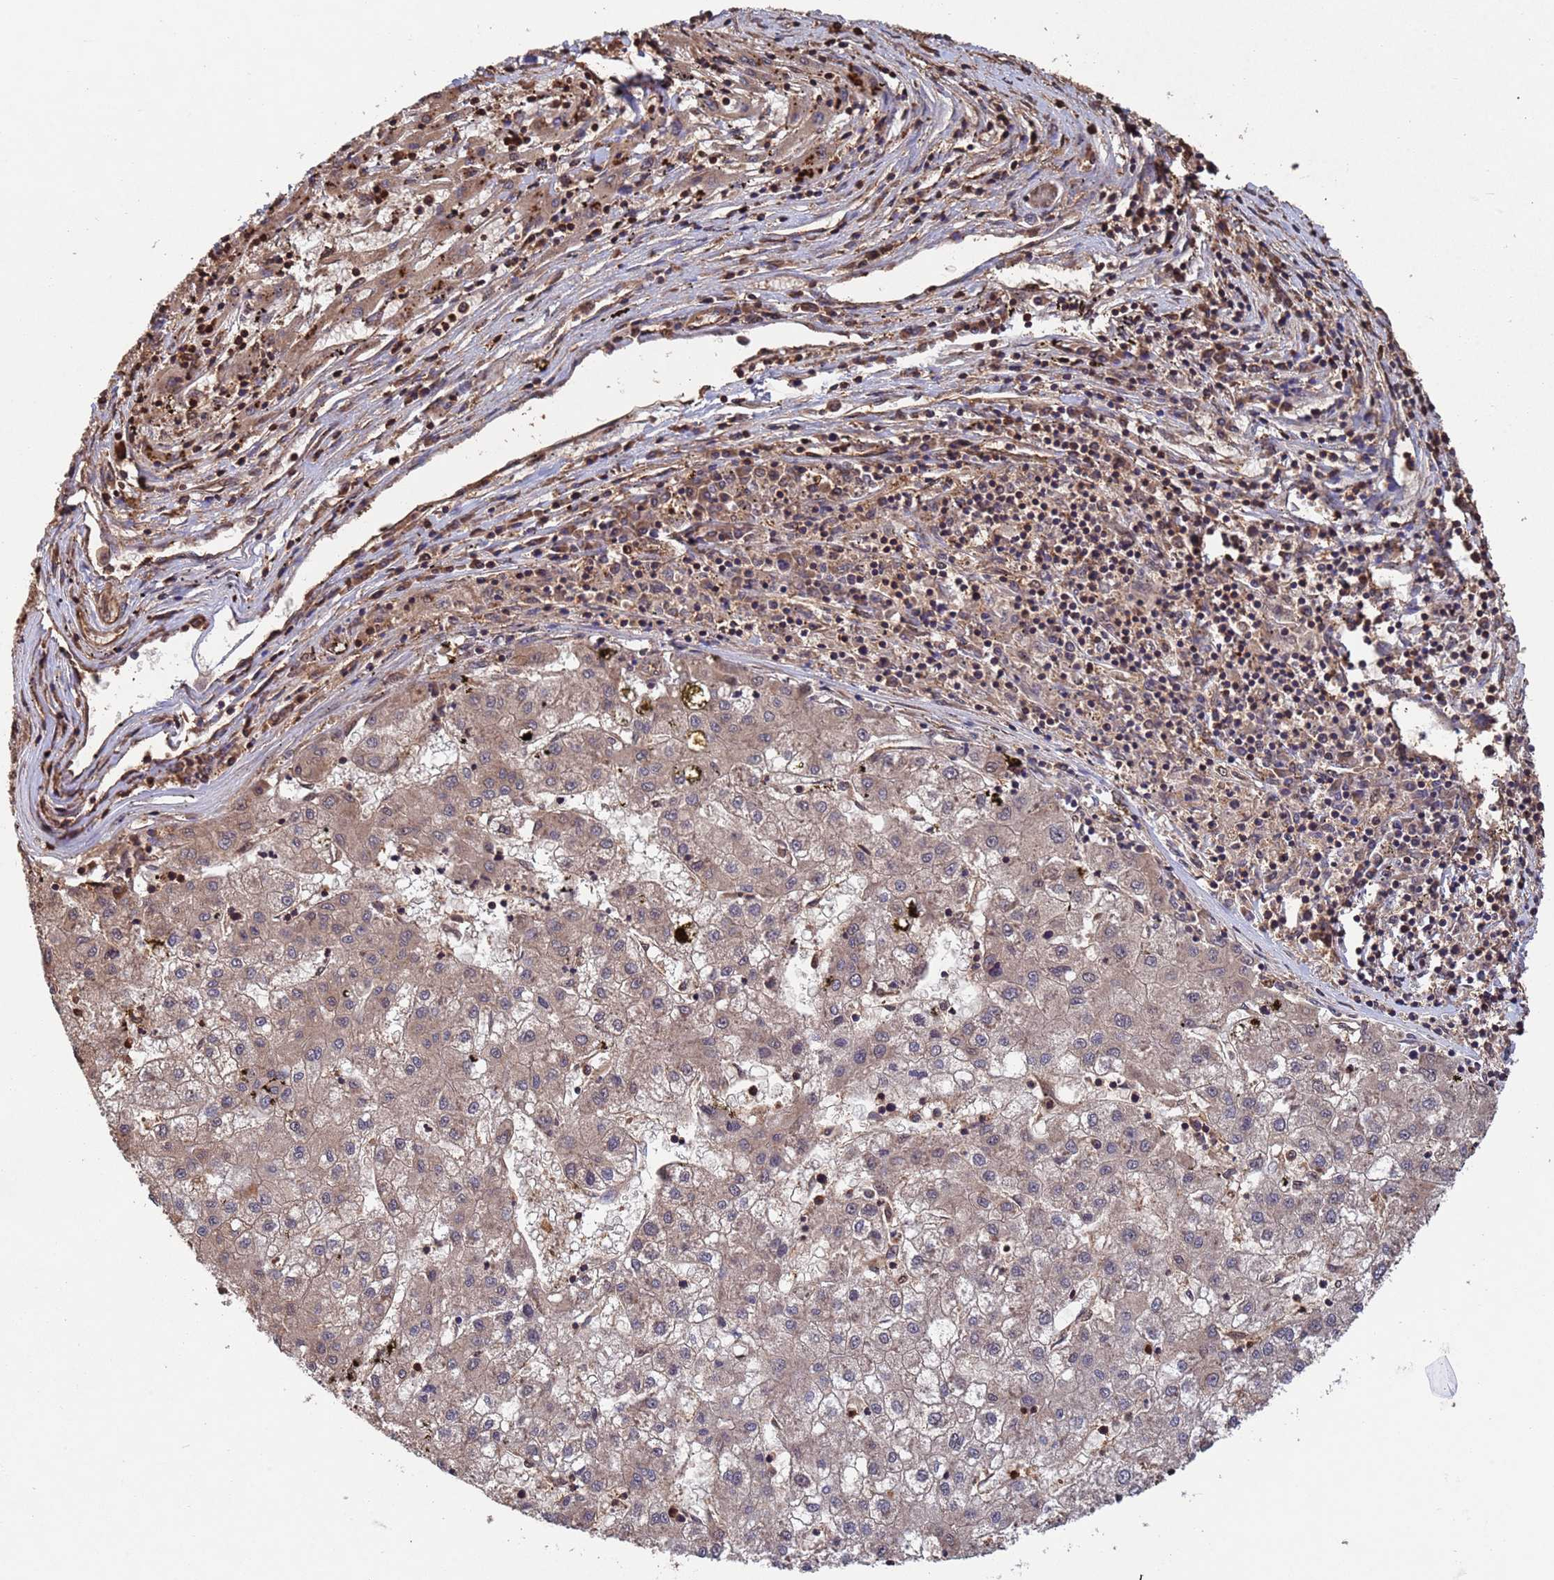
{"staining": {"intensity": "weak", "quantity": "25%-75%", "location": "cytoplasmic/membranous"}, "tissue": "liver cancer", "cell_type": "Tumor cells", "image_type": "cancer", "snomed": [{"axis": "morphology", "description": "Carcinoma, Hepatocellular, NOS"}, {"axis": "topography", "description": "Liver"}], "caption": "Hepatocellular carcinoma (liver) stained with a brown dye demonstrates weak cytoplasmic/membranous positive positivity in about 25%-75% of tumor cells.", "gene": "SUMO4", "patient": {"sex": "male", "age": 72}}